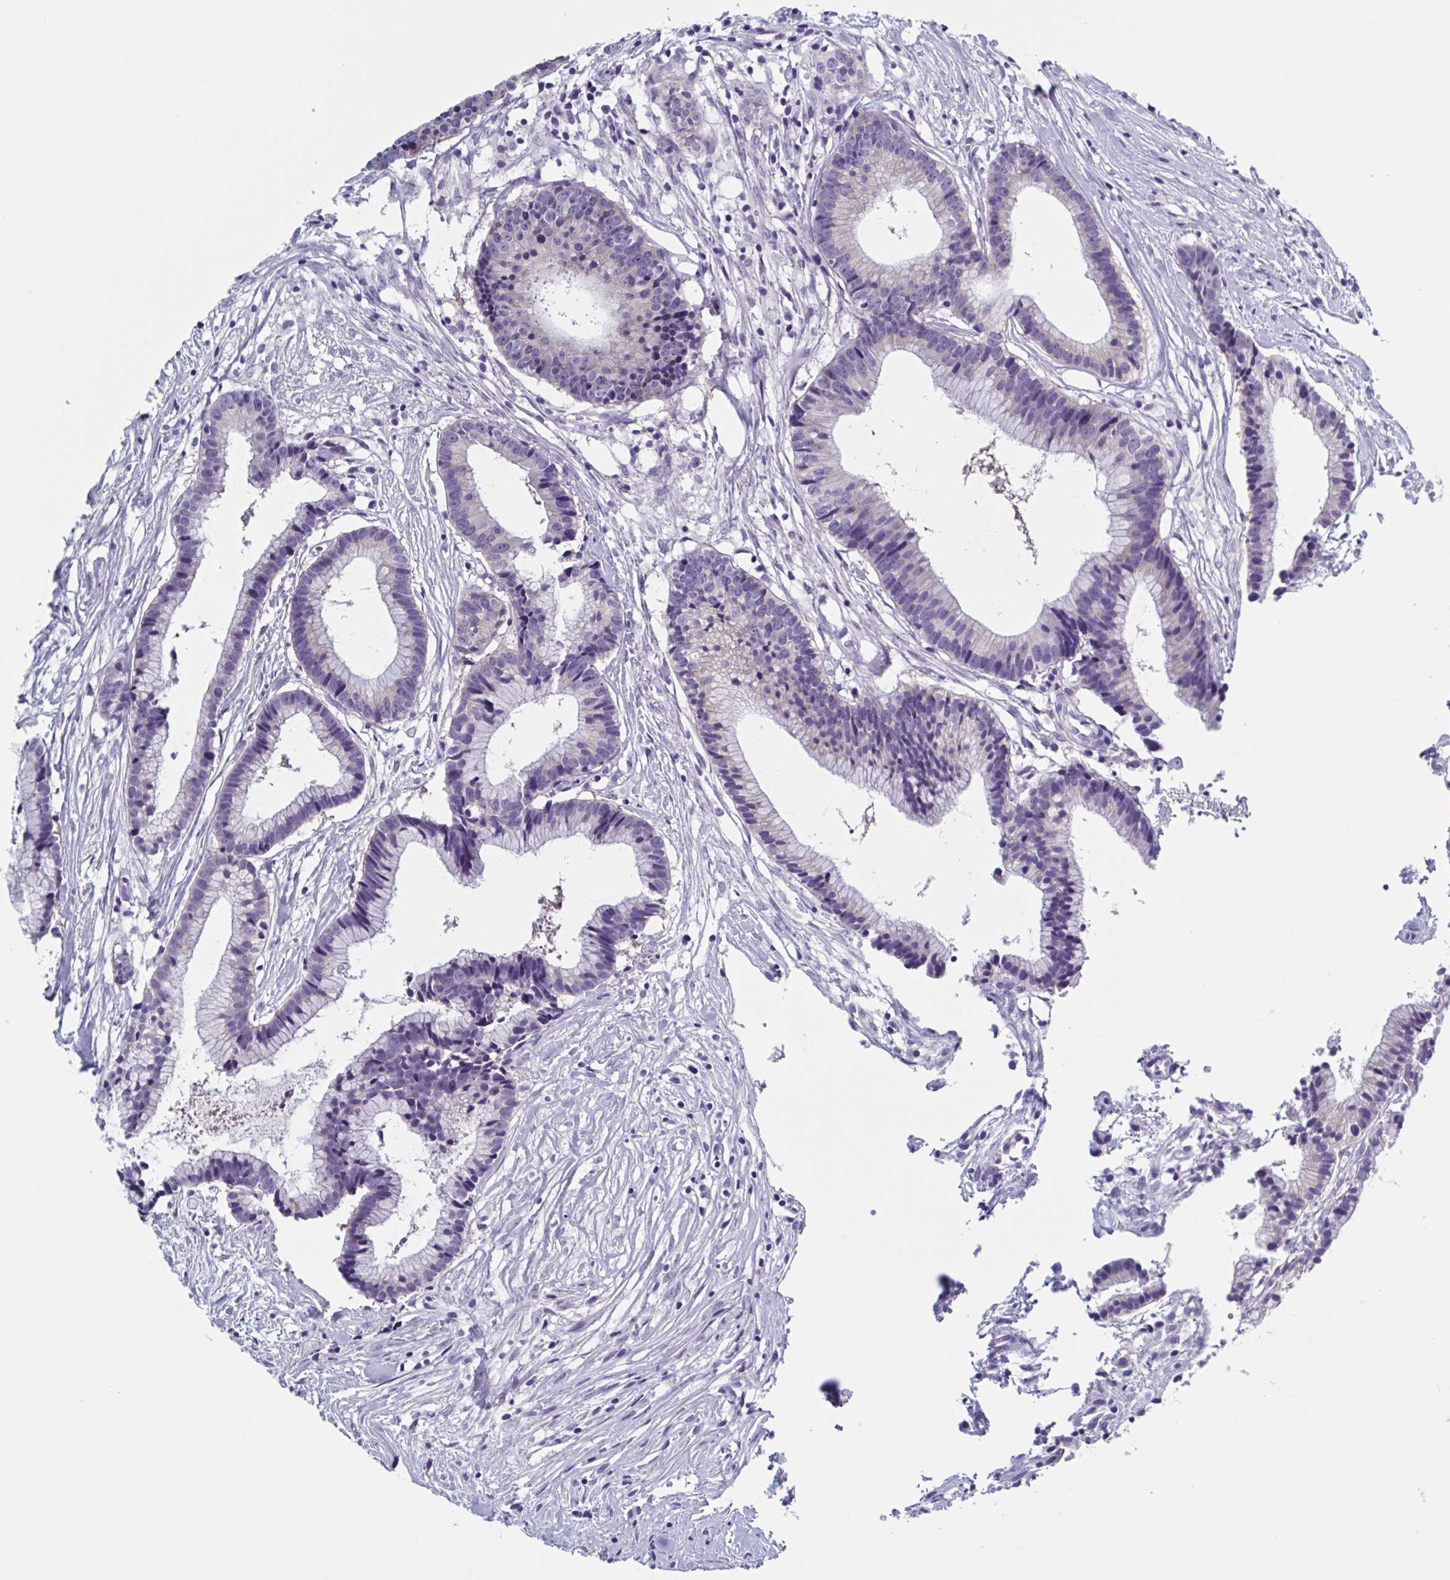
{"staining": {"intensity": "negative", "quantity": "none", "location": "none"}, "tissue": "colorectal cancer", "cell_type": "Tumor cells", "image_type": "cancer", "snomed": [{"axis": "morphology", "description": "Adenocarcinoma, NOS"}, {"axis": "topography", "description": "Colon"}], "caption": "DAB (3,3'-diaminobenzidine) immunohistochemical staining of human colorectal cancer (adenocarcinoma) demonstrates no significant staining in tumor cells.", "gene": "LPIN3", "patient": {"sex": "female", "age": 78}}